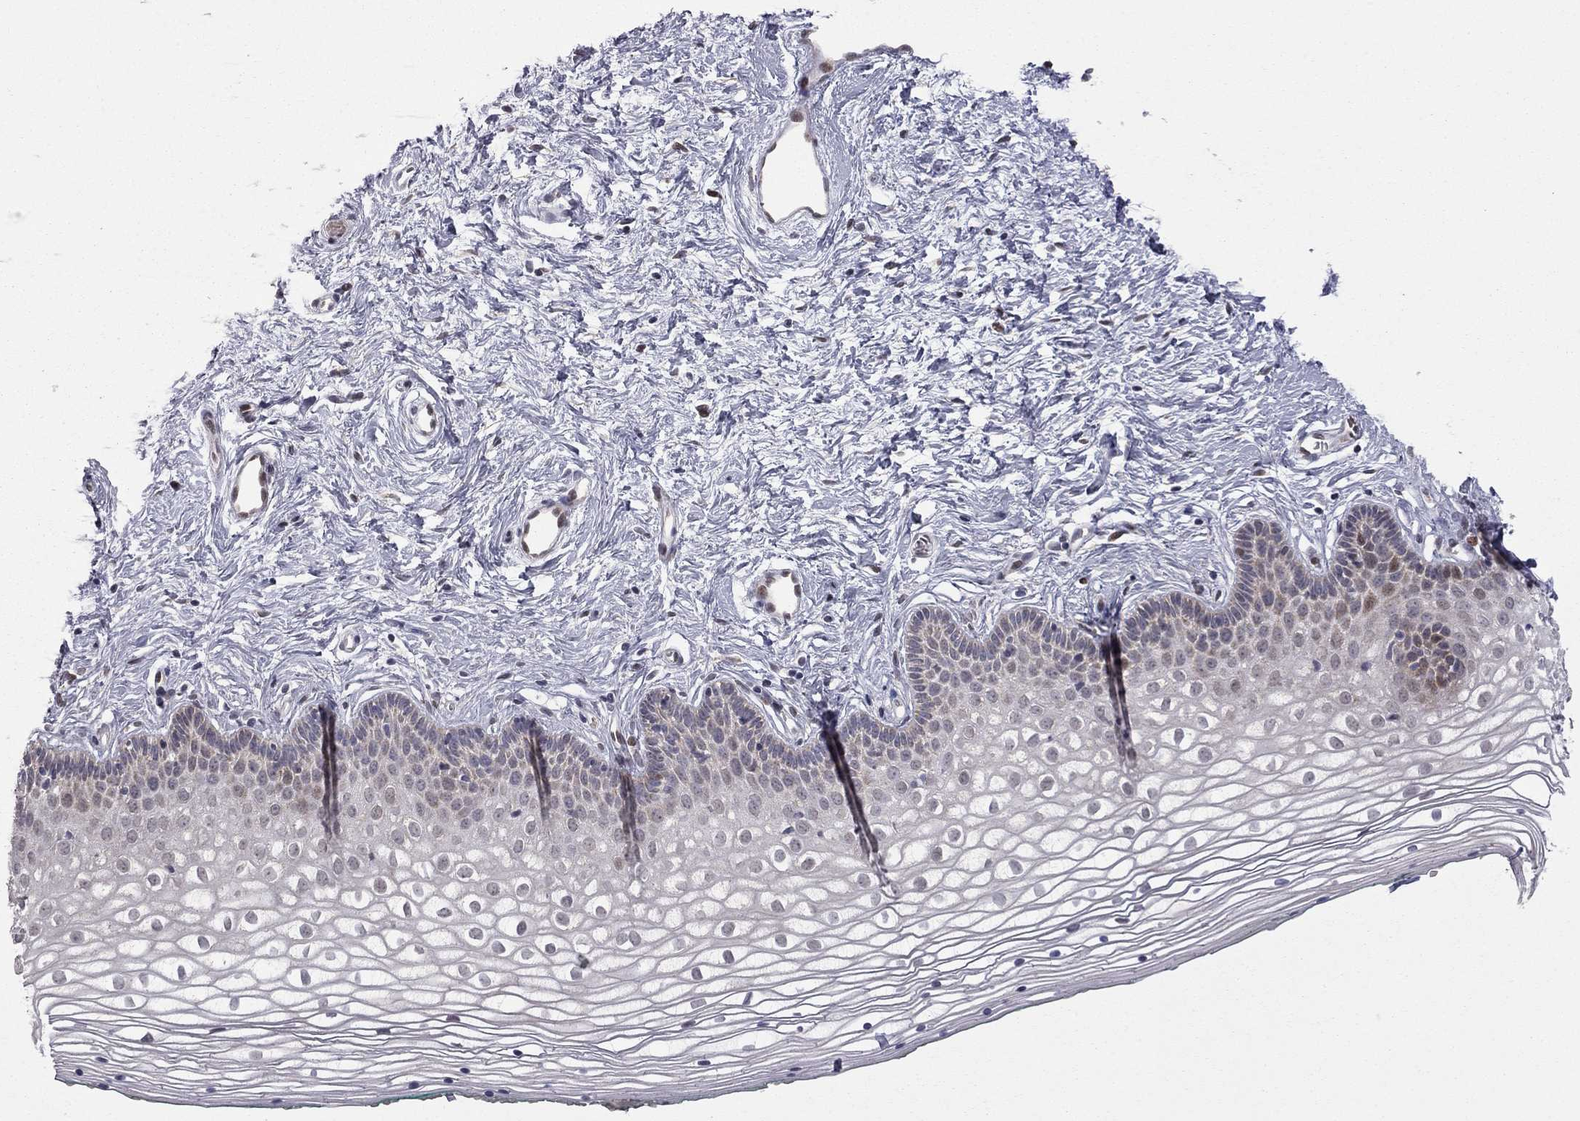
{"staining": {"intensity": "moderate", "quantity": "<25%", "location": "nuclear"}, "tissue": "vagina", "cell_type": "Squamous epithelial cells", "image_type": "normal", "snomed": [{"axis": "morphology", "description": "Normal tissue, NOS"}, {"axis": "topography", "description": "Vagina"}], "caption": "High-magnification brightfield microscopy of benign vagina stained with DAB (brown) and counterstained with hematoxylin (blue). squamous epithelial cells exhibit moderate nuclear expression is appreciated in about<25% of cells.", "gene": "MC3R", "patient": {"sex": "female", "age": 36}}